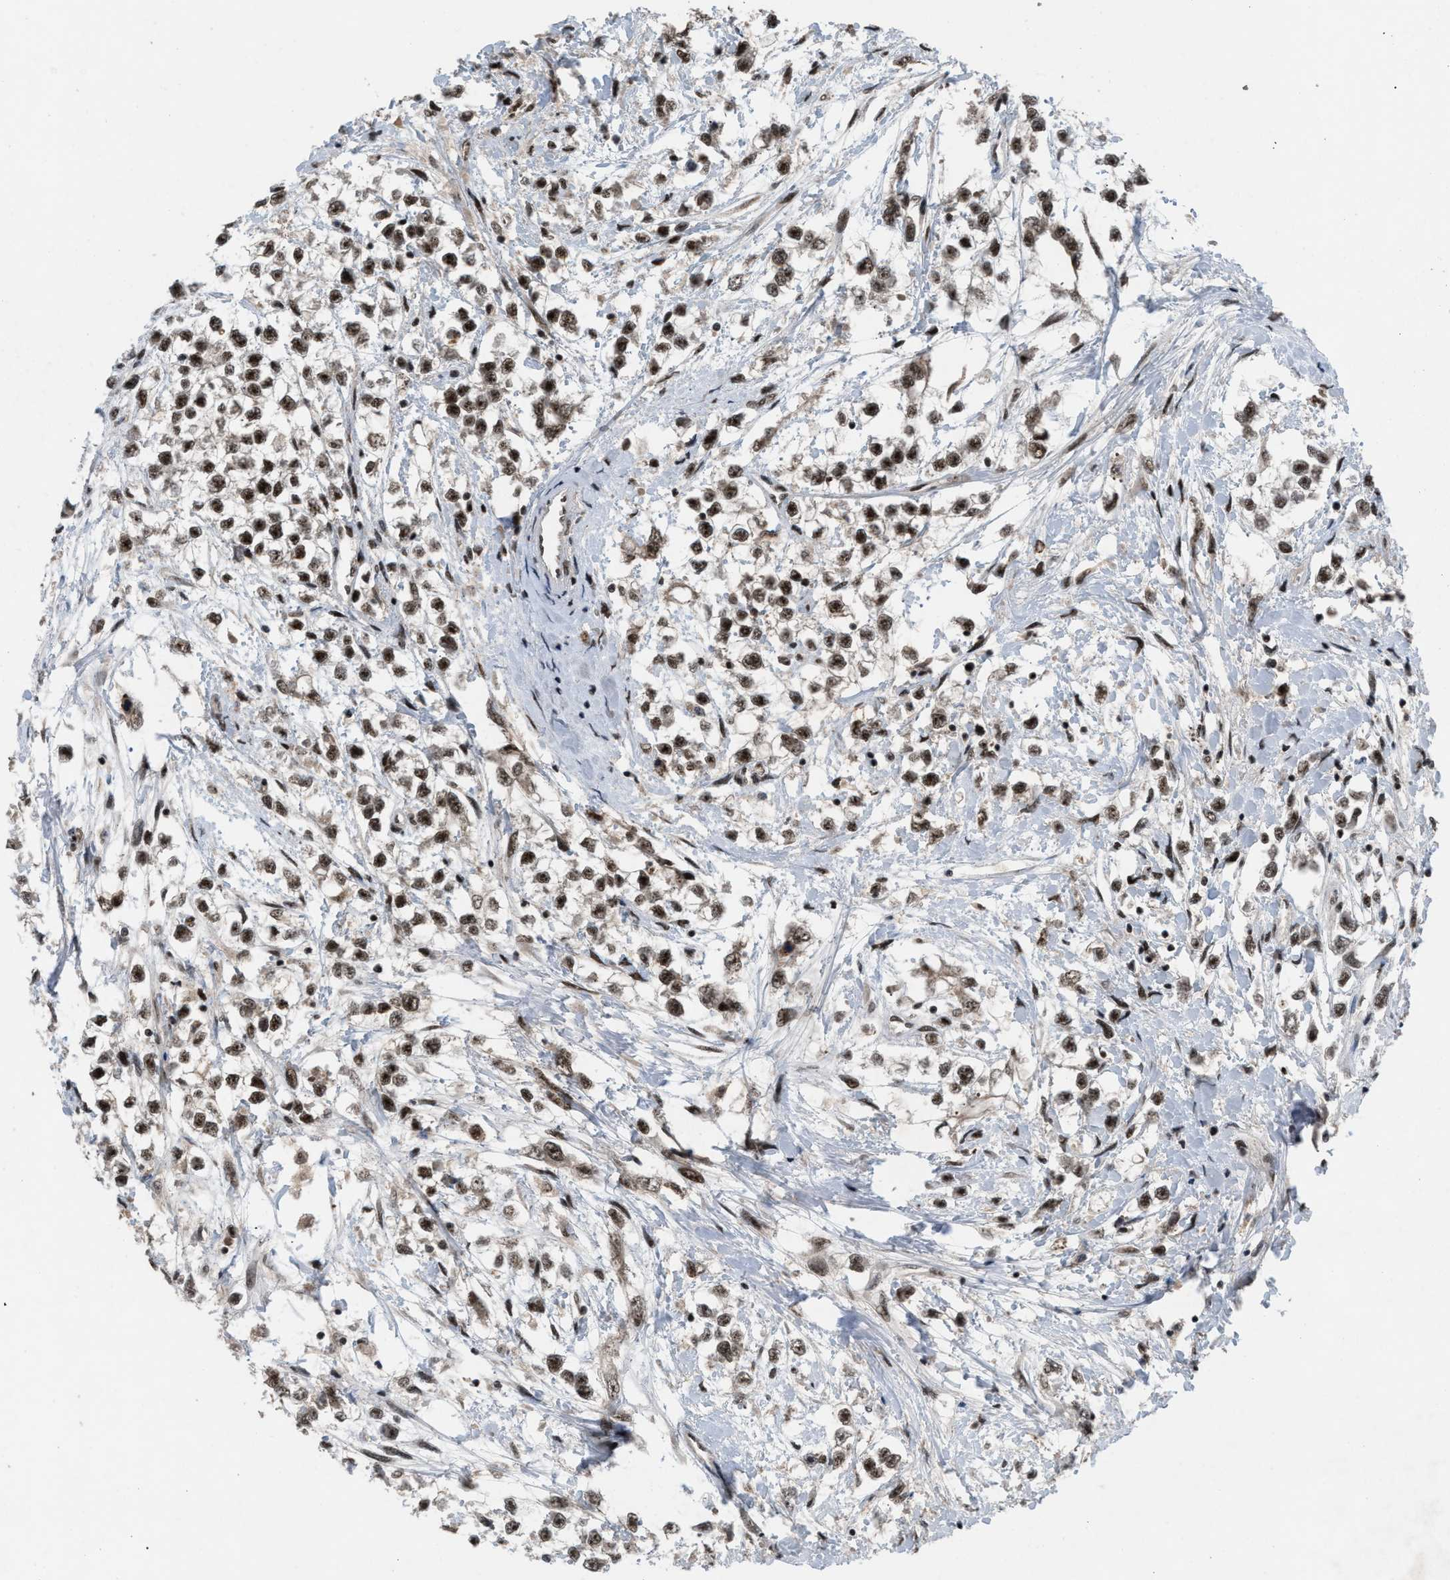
{"staining": {"intensity": "moderate", "quantity": ">75%", "location": "nuclear"}, "tissue": "testis cancer", "cell_type": "Tumor cells", "image_type": "cancer", "snomed": [{"axis": "morphology", "description": "Seminoma, NOS"}, {"axis": "morphology", "description": "Carcinoma, Embryonal, NOS"}, {"axis": "topography", "description": "Testis"}], "caption": "Human testis seminoma stained for a protein (brown) demonstrates moderate nuclear positive staining in about >75% of tumor cells.", "gene": "PRPF4", "patient": {"sex": "male", "age": 51}}